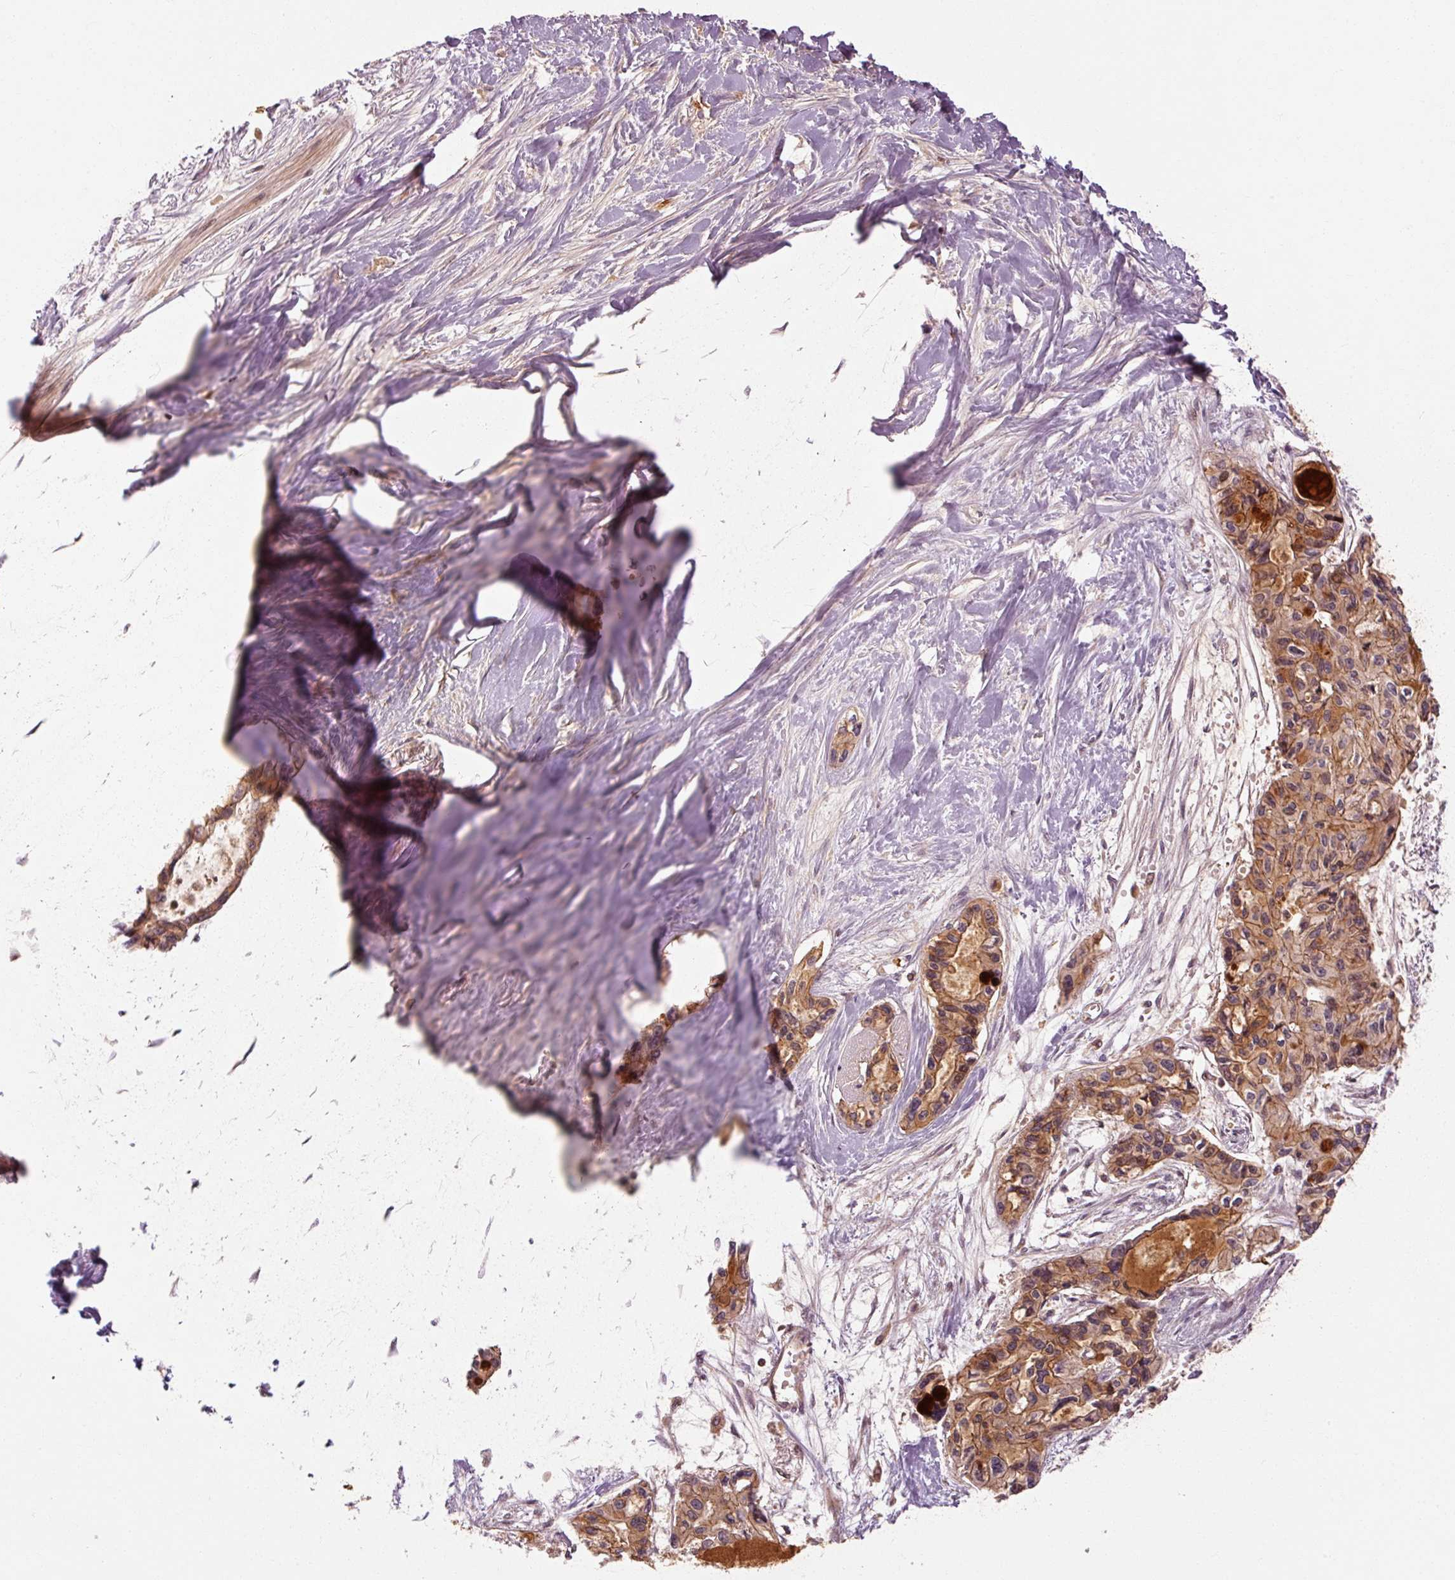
{"staining": {"intensity": "moderate", "quantity": ">75%", "location": "cytoplasmic/membranous"}, "tissue": "pancreatic cancer", "cell_type": "Tumor cells", "image_type": "cancer", "snomed": [{"axis": "morphology", "description": "Adenocarcinoma, NOS"}, {"axis": "topography", "description": "Pancreas"}], "caption": "IHC of human pancreatic cancer (adenocarcinoma) reveals medium levels of moderate cytoplasmic/membranous staining in approximately >75% of tumor cells. Nuclei are stained in blue.", "gene": "CTNNA1", "patient": {"sex": "female", "age": 50}}